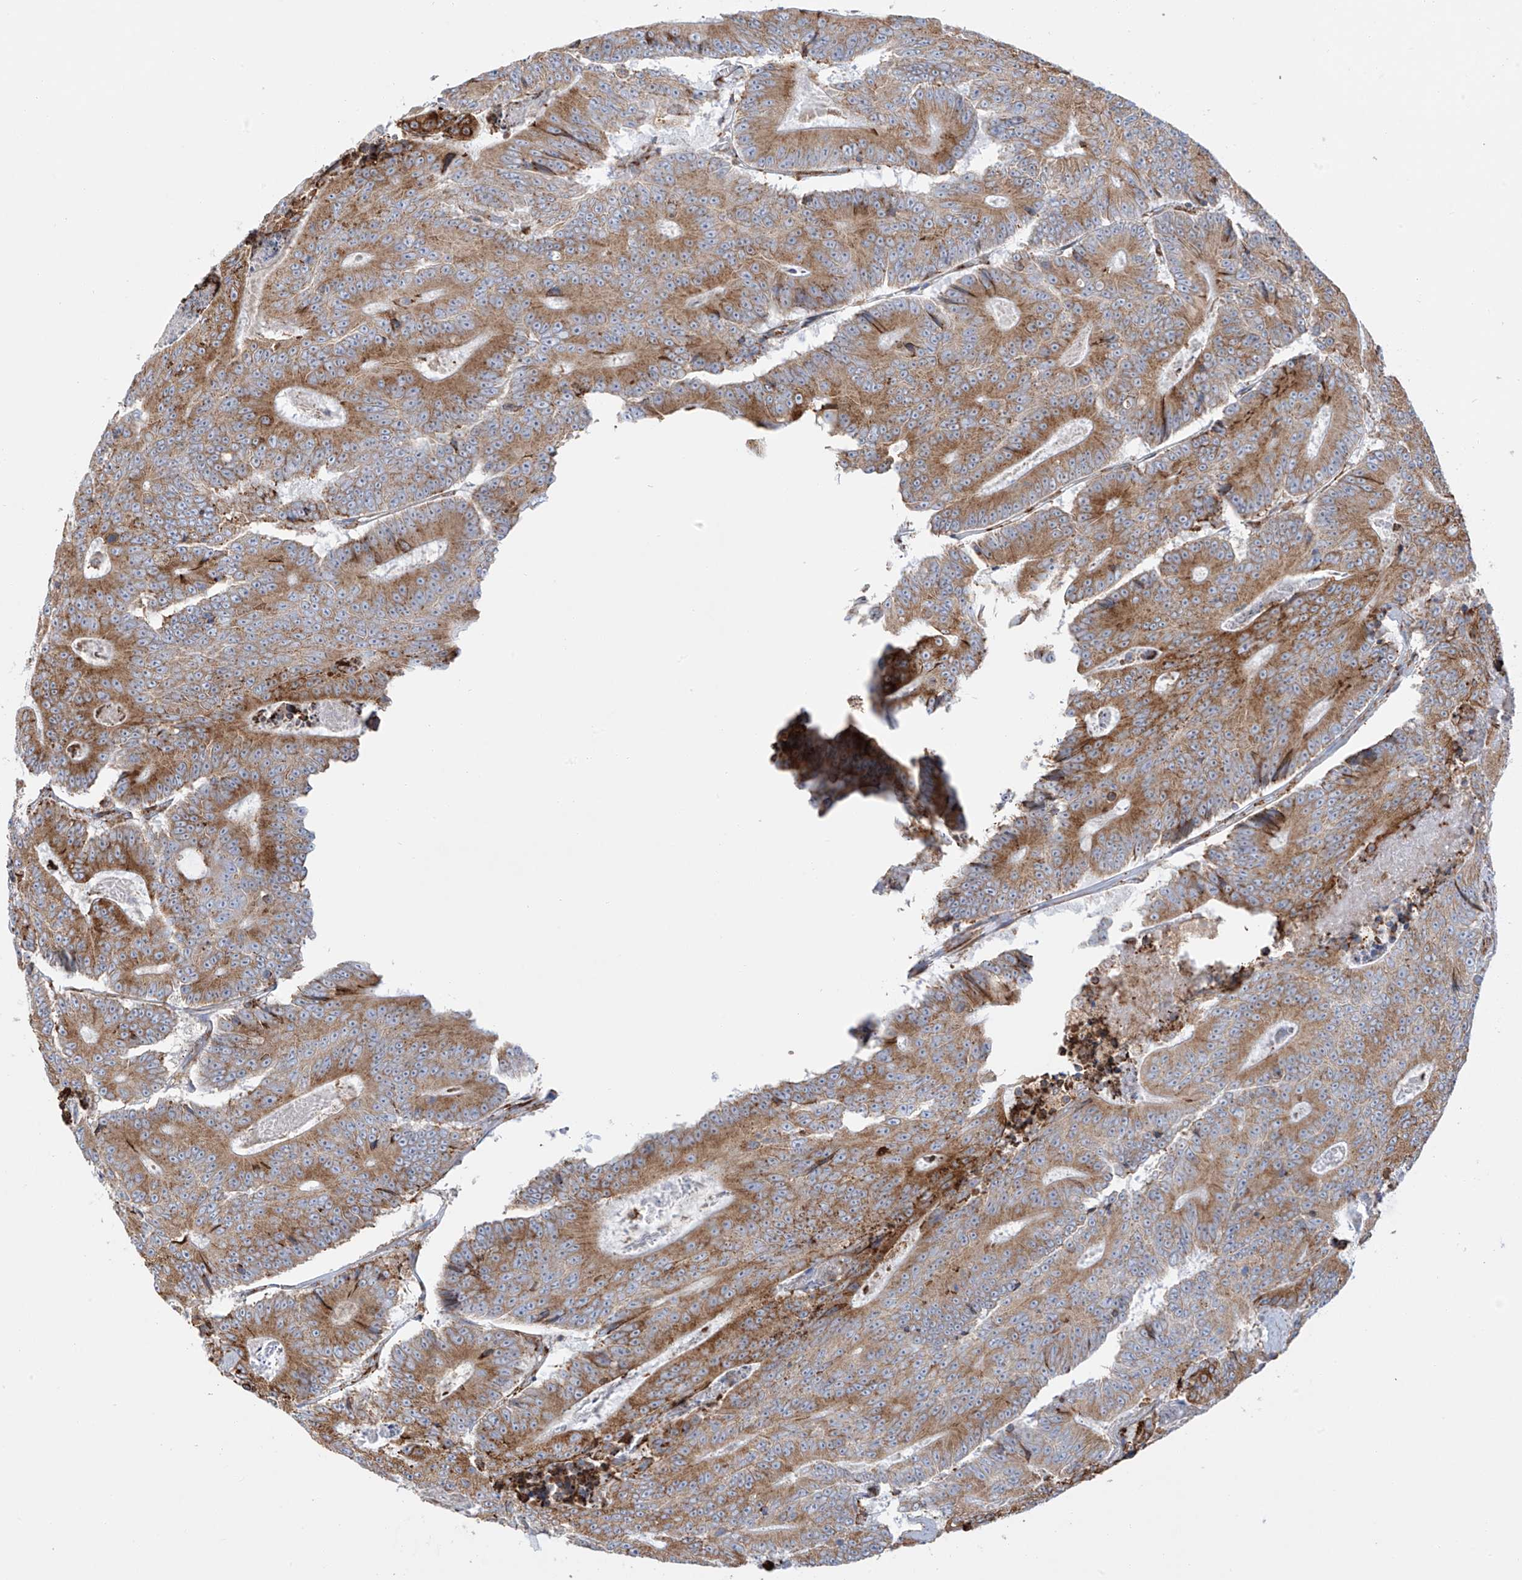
{"staining": {"intensity": "moderate", "quantity": ">75%", "location": "cytoplasmic/membranous"}, "tissue": "colorectal cancer", "cell_type": "Tumor cells", "image_type": "cancer", "snomed": [{"axis": "morphology", "description": "Adenocarcinoma, NOS"}, {"axis": "topography", "description": "Colon"}], "caption": "This micrograph displays IHC staining of colorectal cancer (adenocarcinoma), with medium moderate cytoplasmic/membranous positivity in about >75% of tumor cells.", "gene": "MX1", "patient": {"sex": "male", "age": 83}}